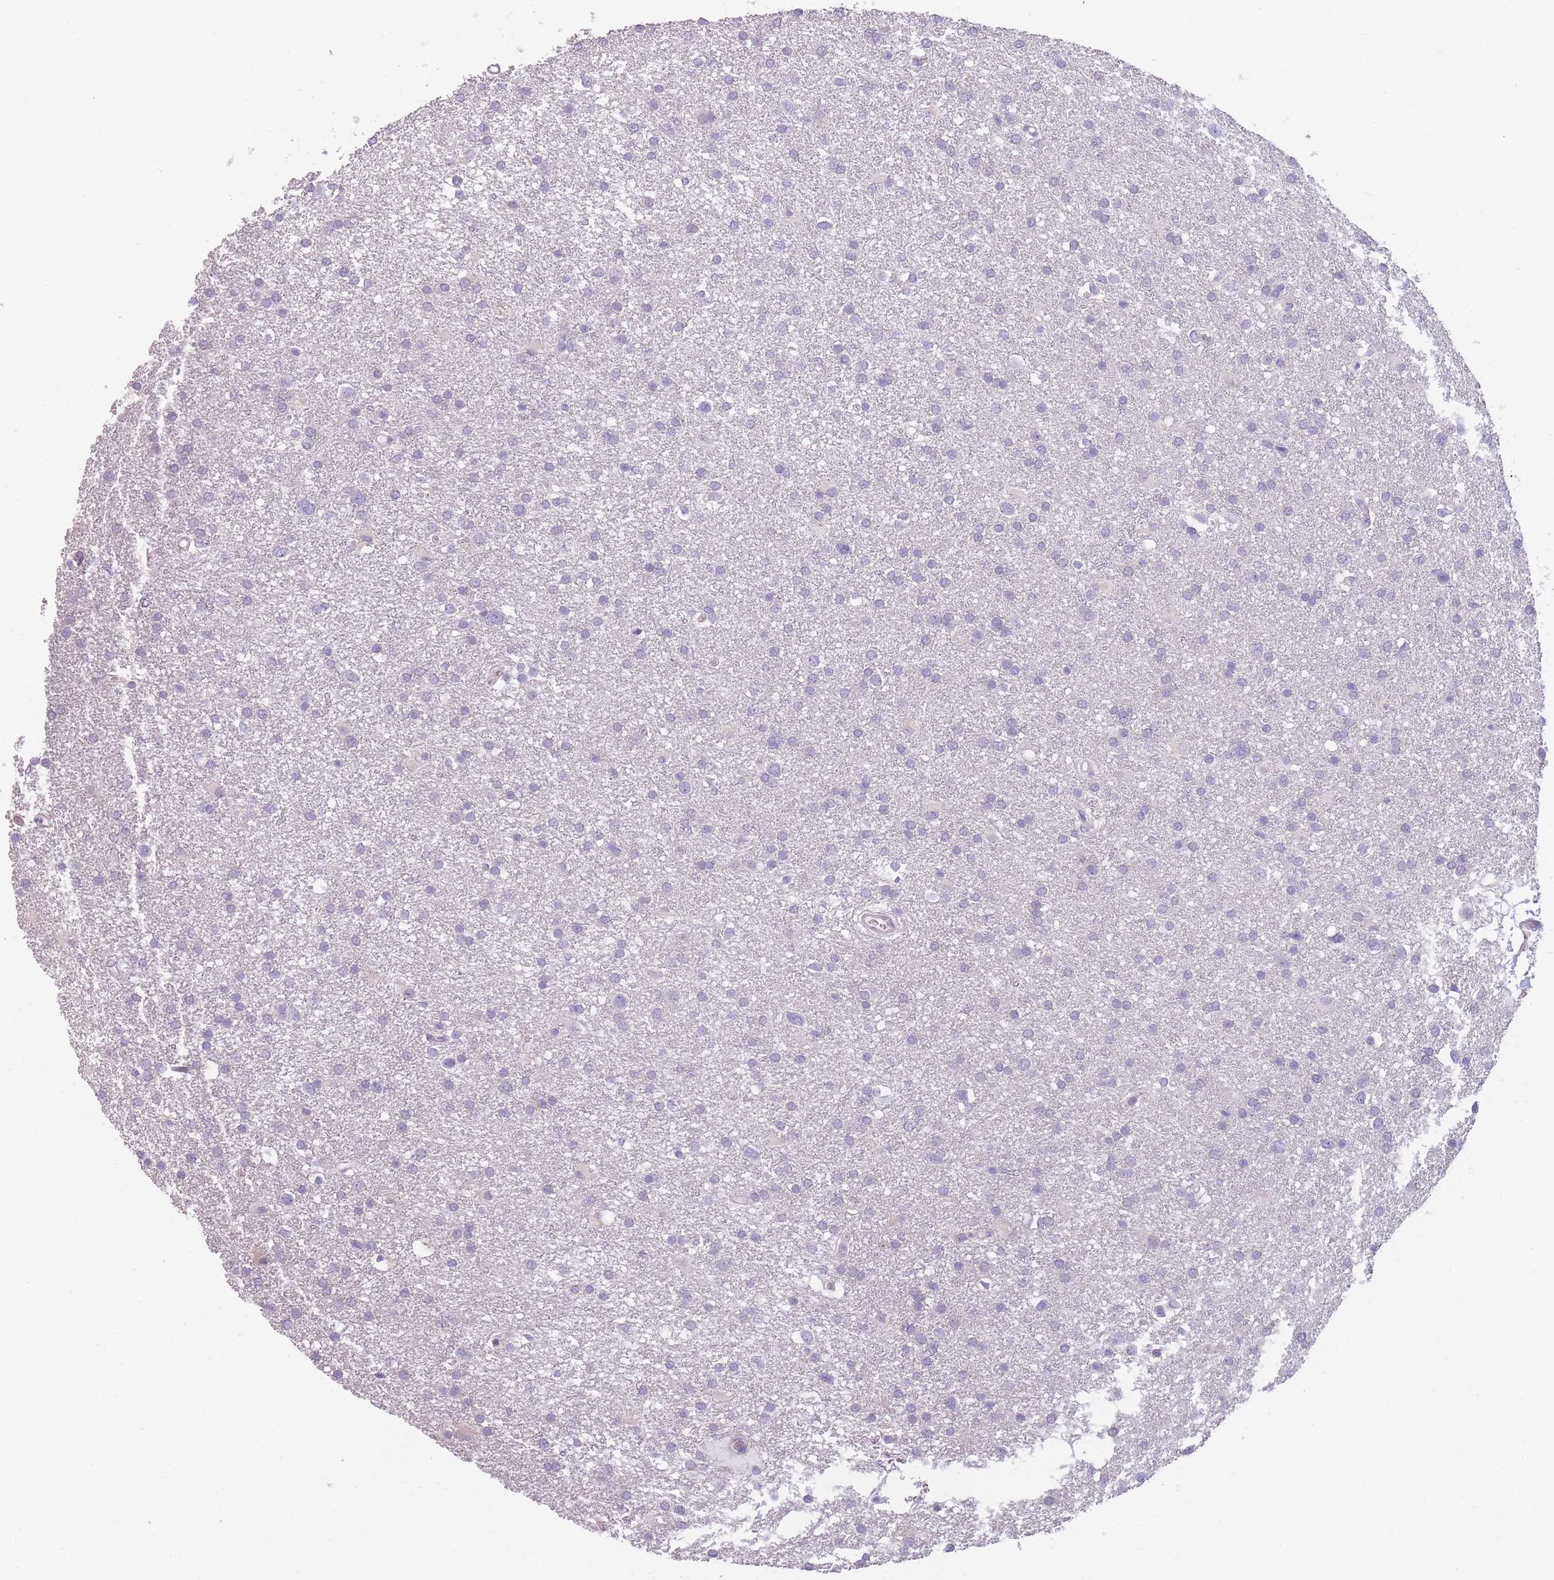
{"staining": {"intensity": "negative", "quantity": "none", "location": "none"}, "tissue": "glioma", "cell_type": "Tumor cells", "image_type": "cancer", "snomed": [{"axis": "morphology", "description": "Glioma, malignant, Low grade"}, {"axis": "topography", "description": "Brain"}], "caption": "Low-grade glioma (malignant) was stained to show a protein in brown. There is no significant positivity in tumor cells.", "gene": "TMEM236", "patient": {"sex": "female", "age": 32}}